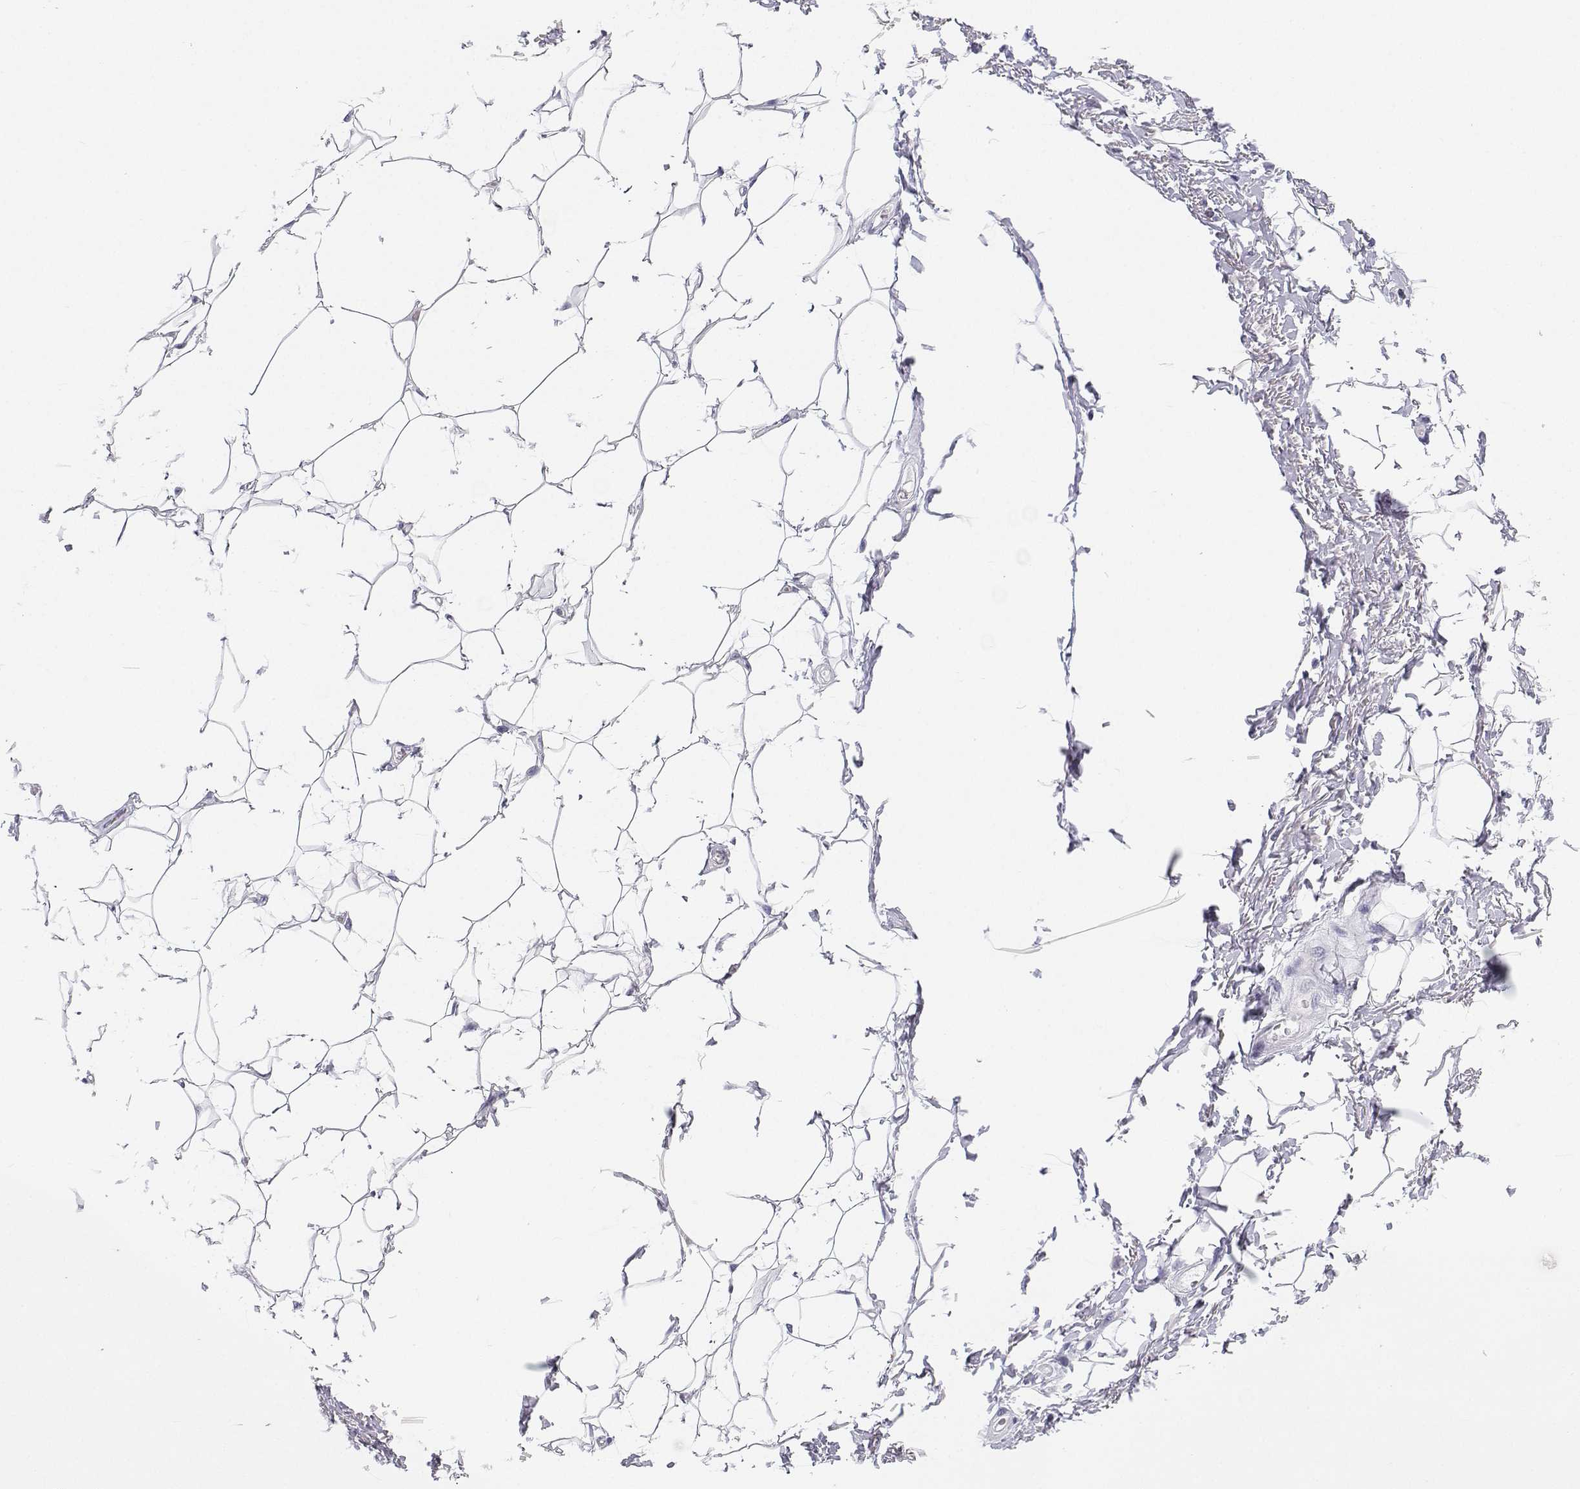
{"staining": {"intensity": "negative", "quantity": "none", "location": "none"}, "tissue": "adipose tissue", "cell_type": "Adipocytes", "image_type": "normal", "snomed": [{"axis": "morphology", "description": "Normal tissue, NOS"}, {"axis": "topography", "description": "Peripheral nerve tissue"}], "caption": "Adipocytes show no significant protein expression in normal adipose tissue. (DAB immunohistochemistry with hematoxylin counter stain).", "gene": "BHMT", "patient": {"sex": "male", "age": 51}}